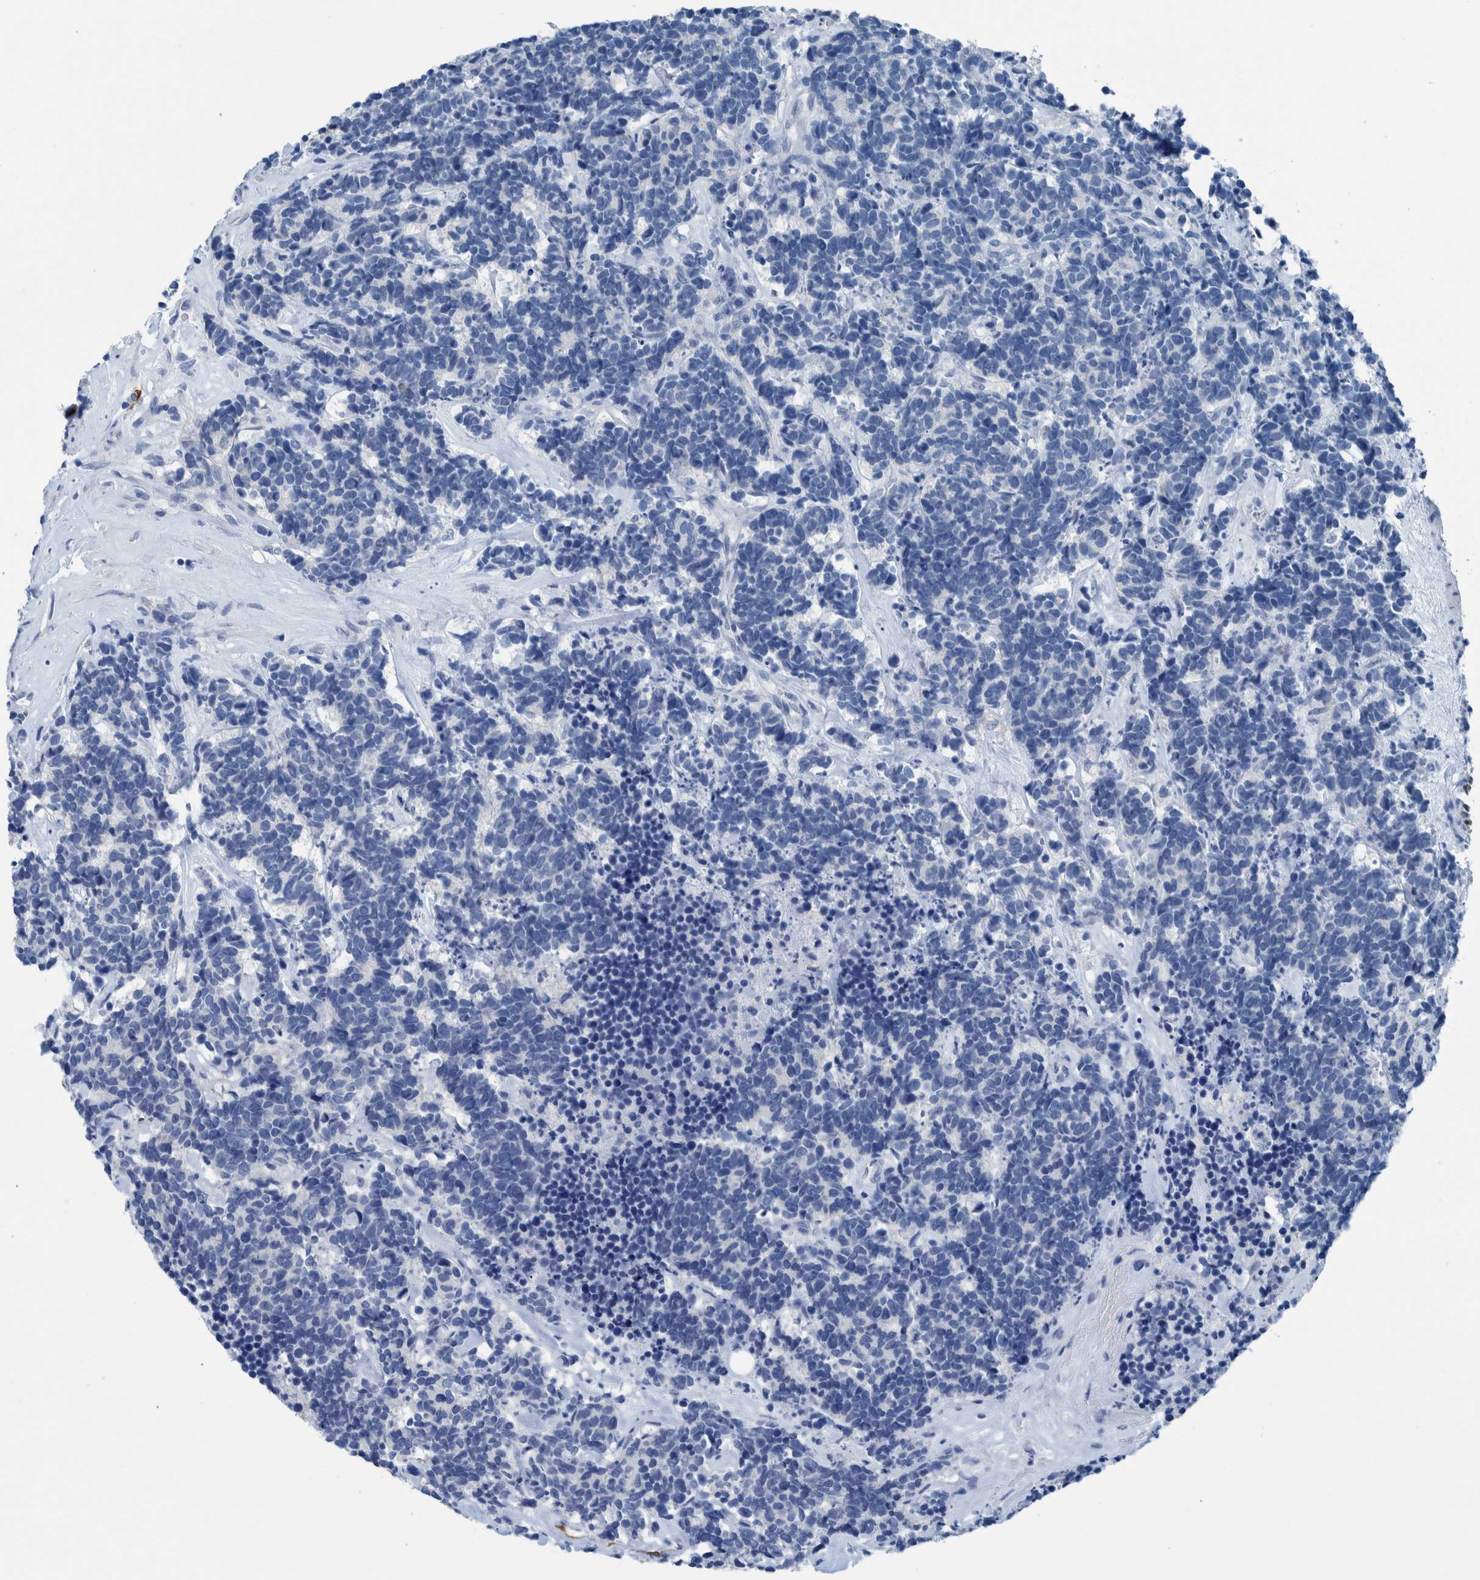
{"staining": {"intensity": "negative", "quantity": "none", "location": "none"}, "tissue": "carcinoid", "cell_type": "Tumor cells", "image_type": "cancer", "snomed": [{"axis": "morphology", "description": "Carcinoma, NOS"}, {"axis": "morphology", "description": "Carcinoid, malignant, NOS"}, {"axis": "topography", "description": "Urinary bladder"}], "caption": "Carcinoid stained for a protein using immunohistochemistry shows no expression tumor cells.", "gene": "IDO1", "patient": {"sex": "male", "age": 57}}